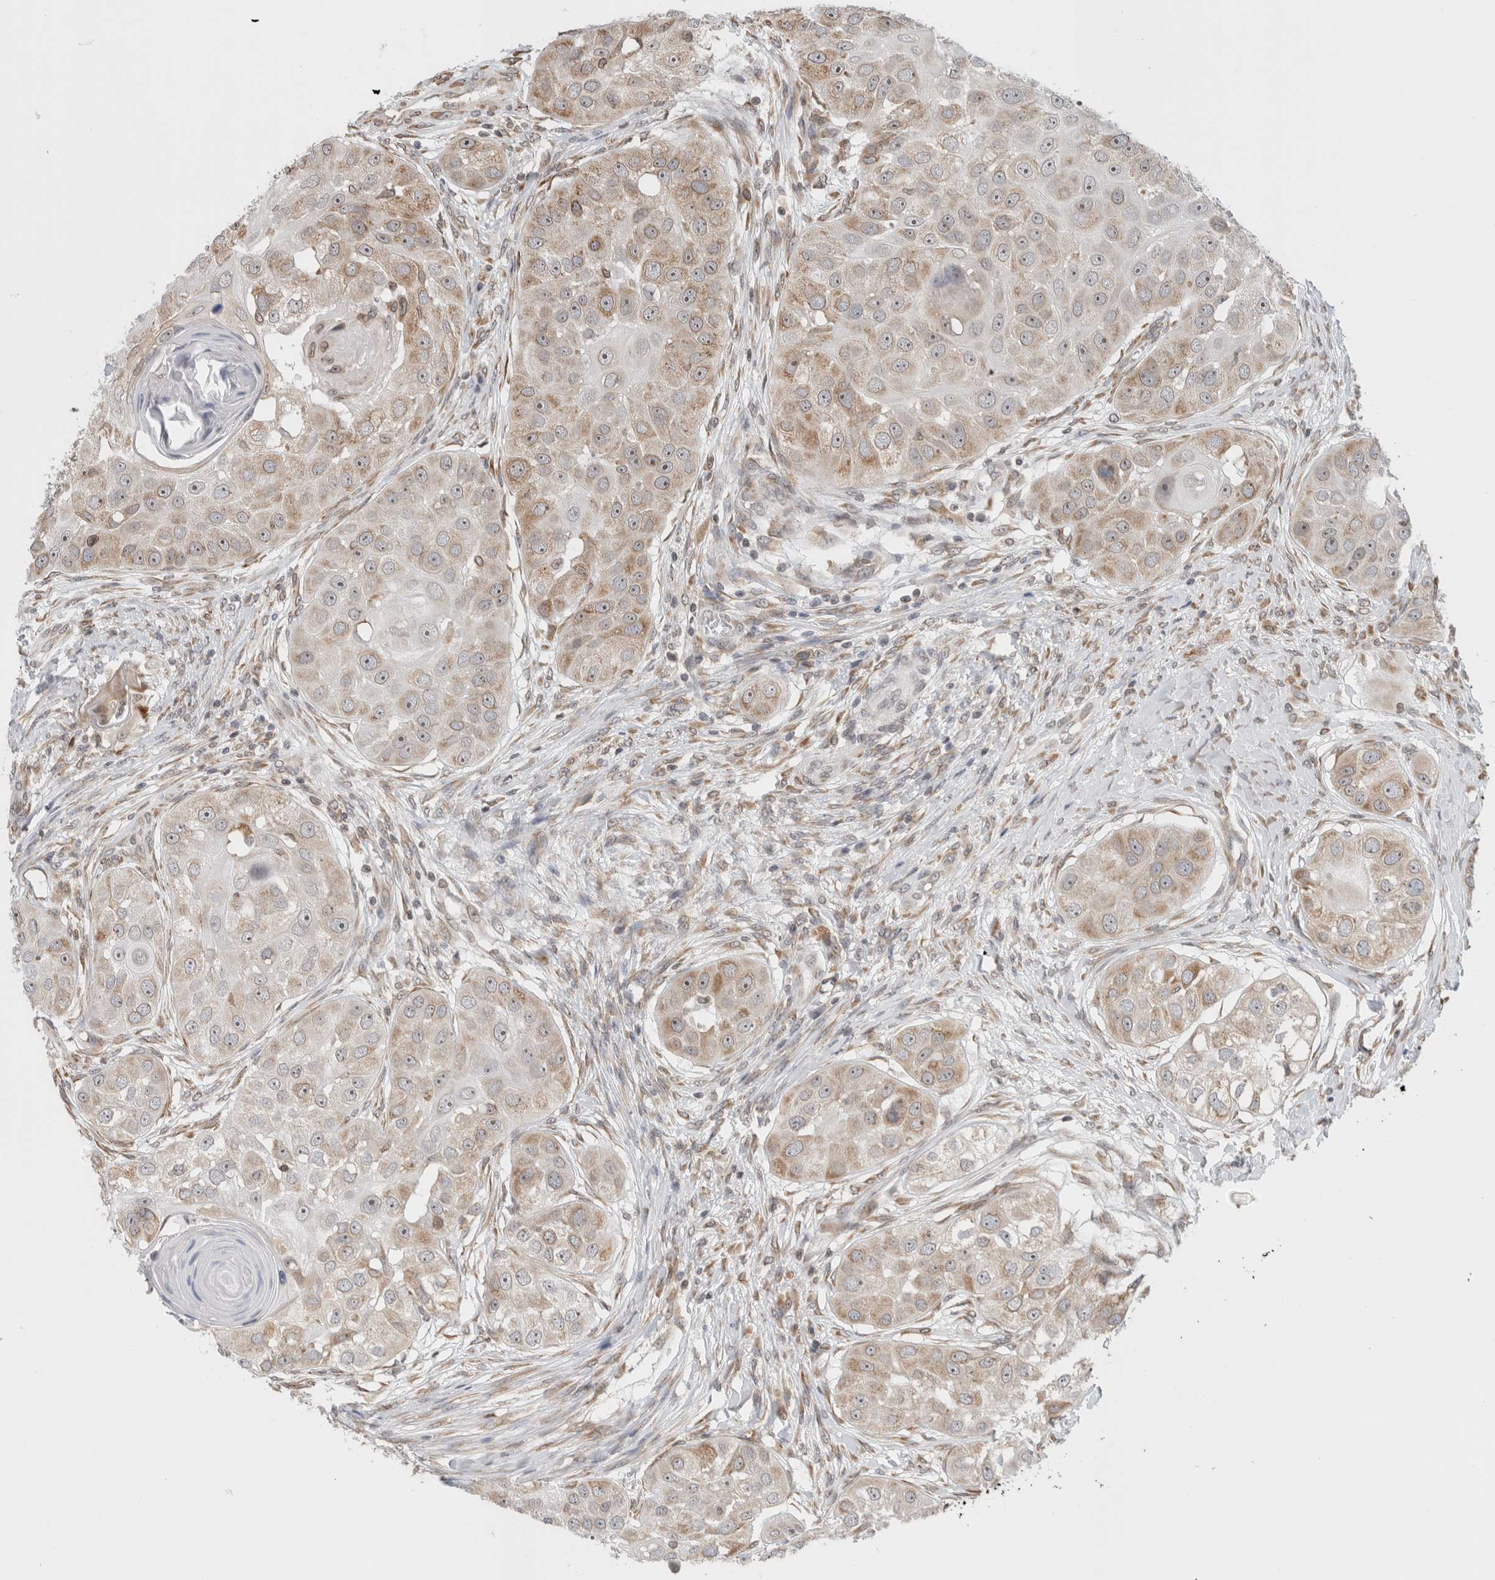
{"staining": {"intensity": "moderate", "quantity": "25%-75%", "location": "cytoplasmic/membranous,nuclear"}, "tissue": "head and neck cancer", "cell_type": "Tumor cells", "image_type": "cancer", "snomed": [{"axis": "morphology", "description": "Normal tissue, NOS"}, {"axis": "morphology", "description": "Squamous cell carcinoma, NOS"}, {"axis": "topography", "description": "Skeletal muscle"}, {"axis": "topography", "description": "Head-Neck"}], "caption": "About 25%-75% of tumor cells in human head and neck squamous cell carcinoma reveal moderate cytoplasmic/membranous and nuclear protein positivity as visualized by brown immunohistochemical staining.", "gene": "RBMX2", "patient": {"sex": "male", "age": 51}}